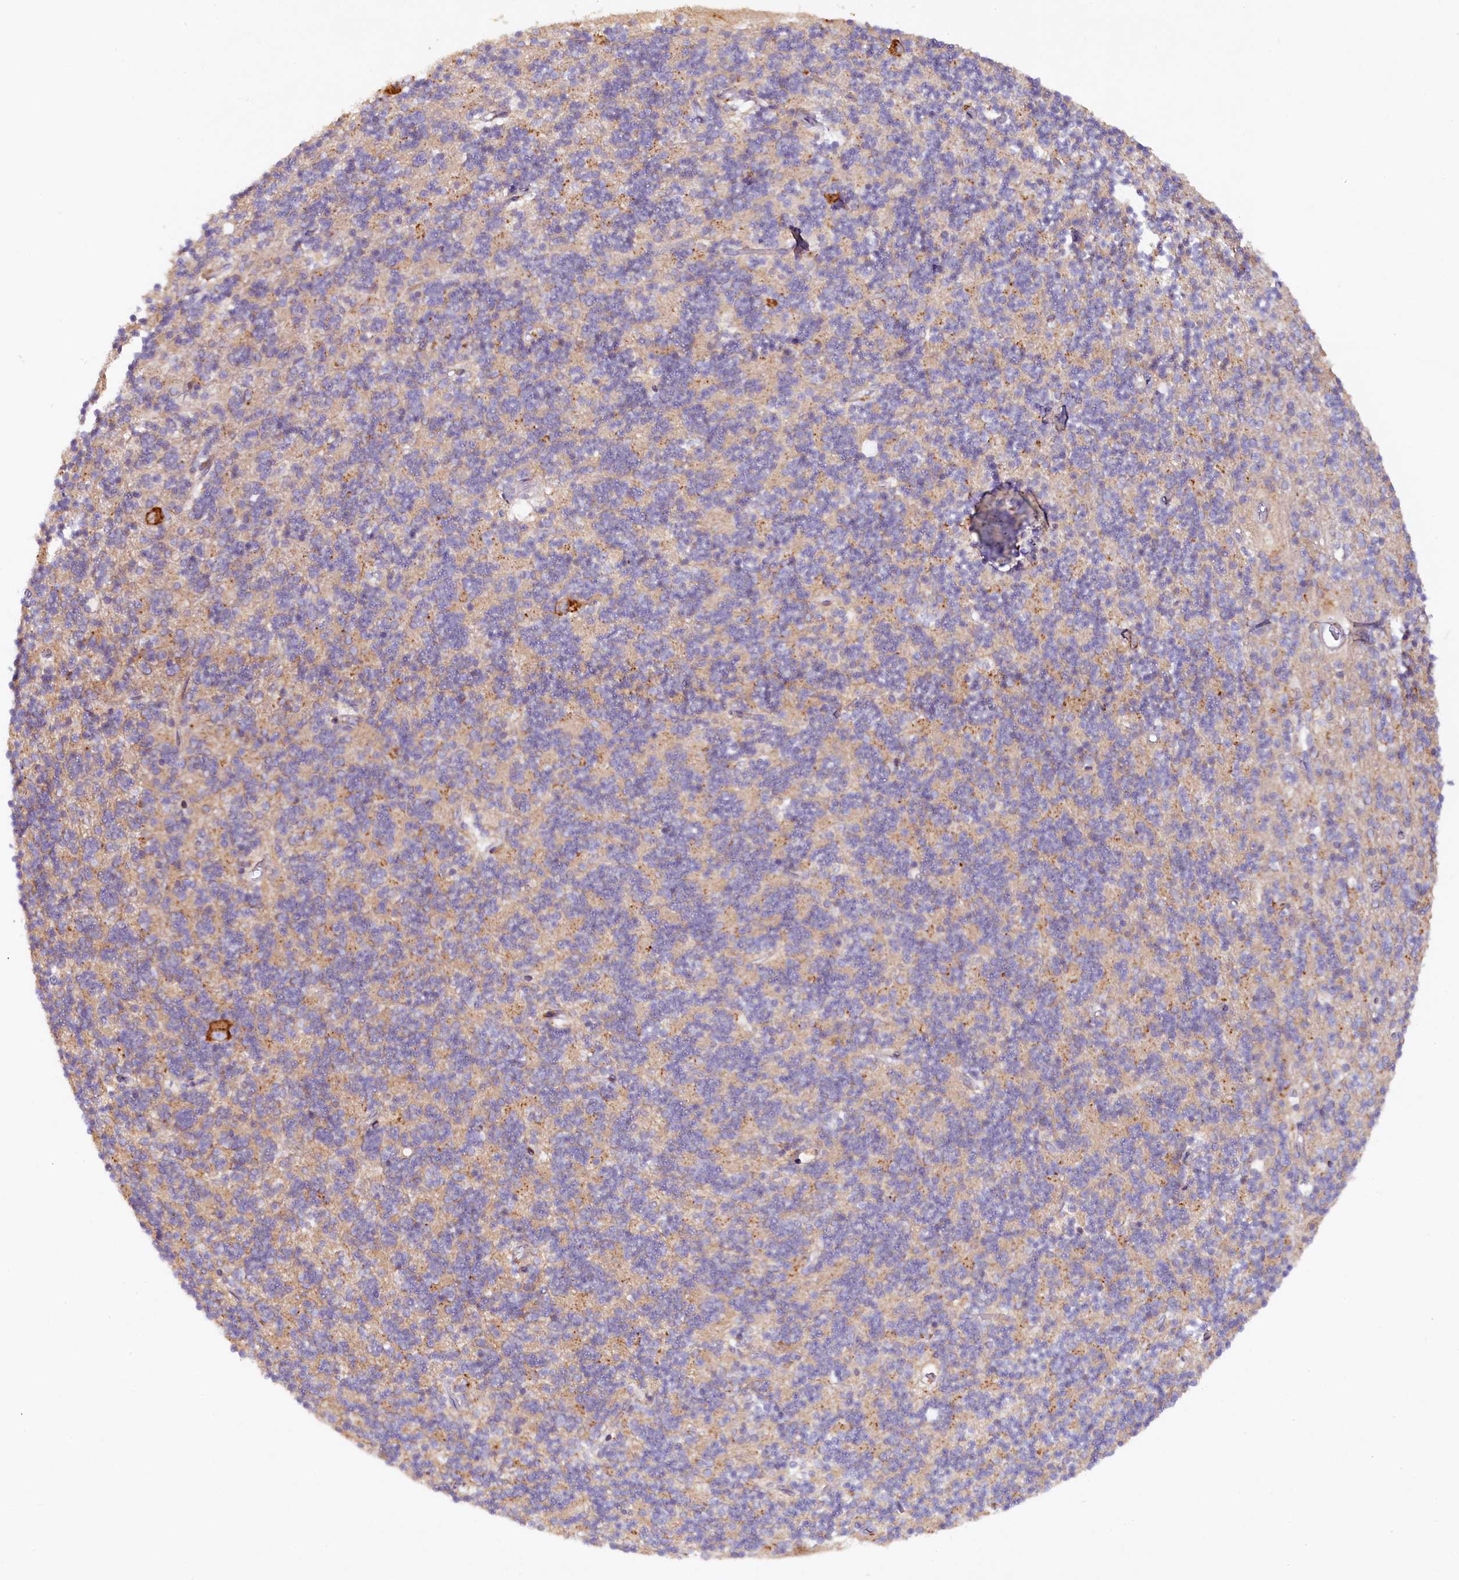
{"staining": {"intensity": "weak", "quantity": "25%-75%", "location": "cytoplasmic/membranous"}, "tissue": "cerebellum", "cell_type": "Cells in granular layer", "image_type": "normal", "snomed": [{"axis": "morphology", "description": "Normal tissue, NOS"}, {"axis": "topography", "description": "Cerebellum"}], "caption": "The micrograph shows immunohistochemical staining of benign cerebellum. There is weak cytoplasmic/membranous staining is appreciated in about 25%-75% of cells in granular layer.", "gene": "SSC5D", "patient": {"sex": "male", "age": 54}}